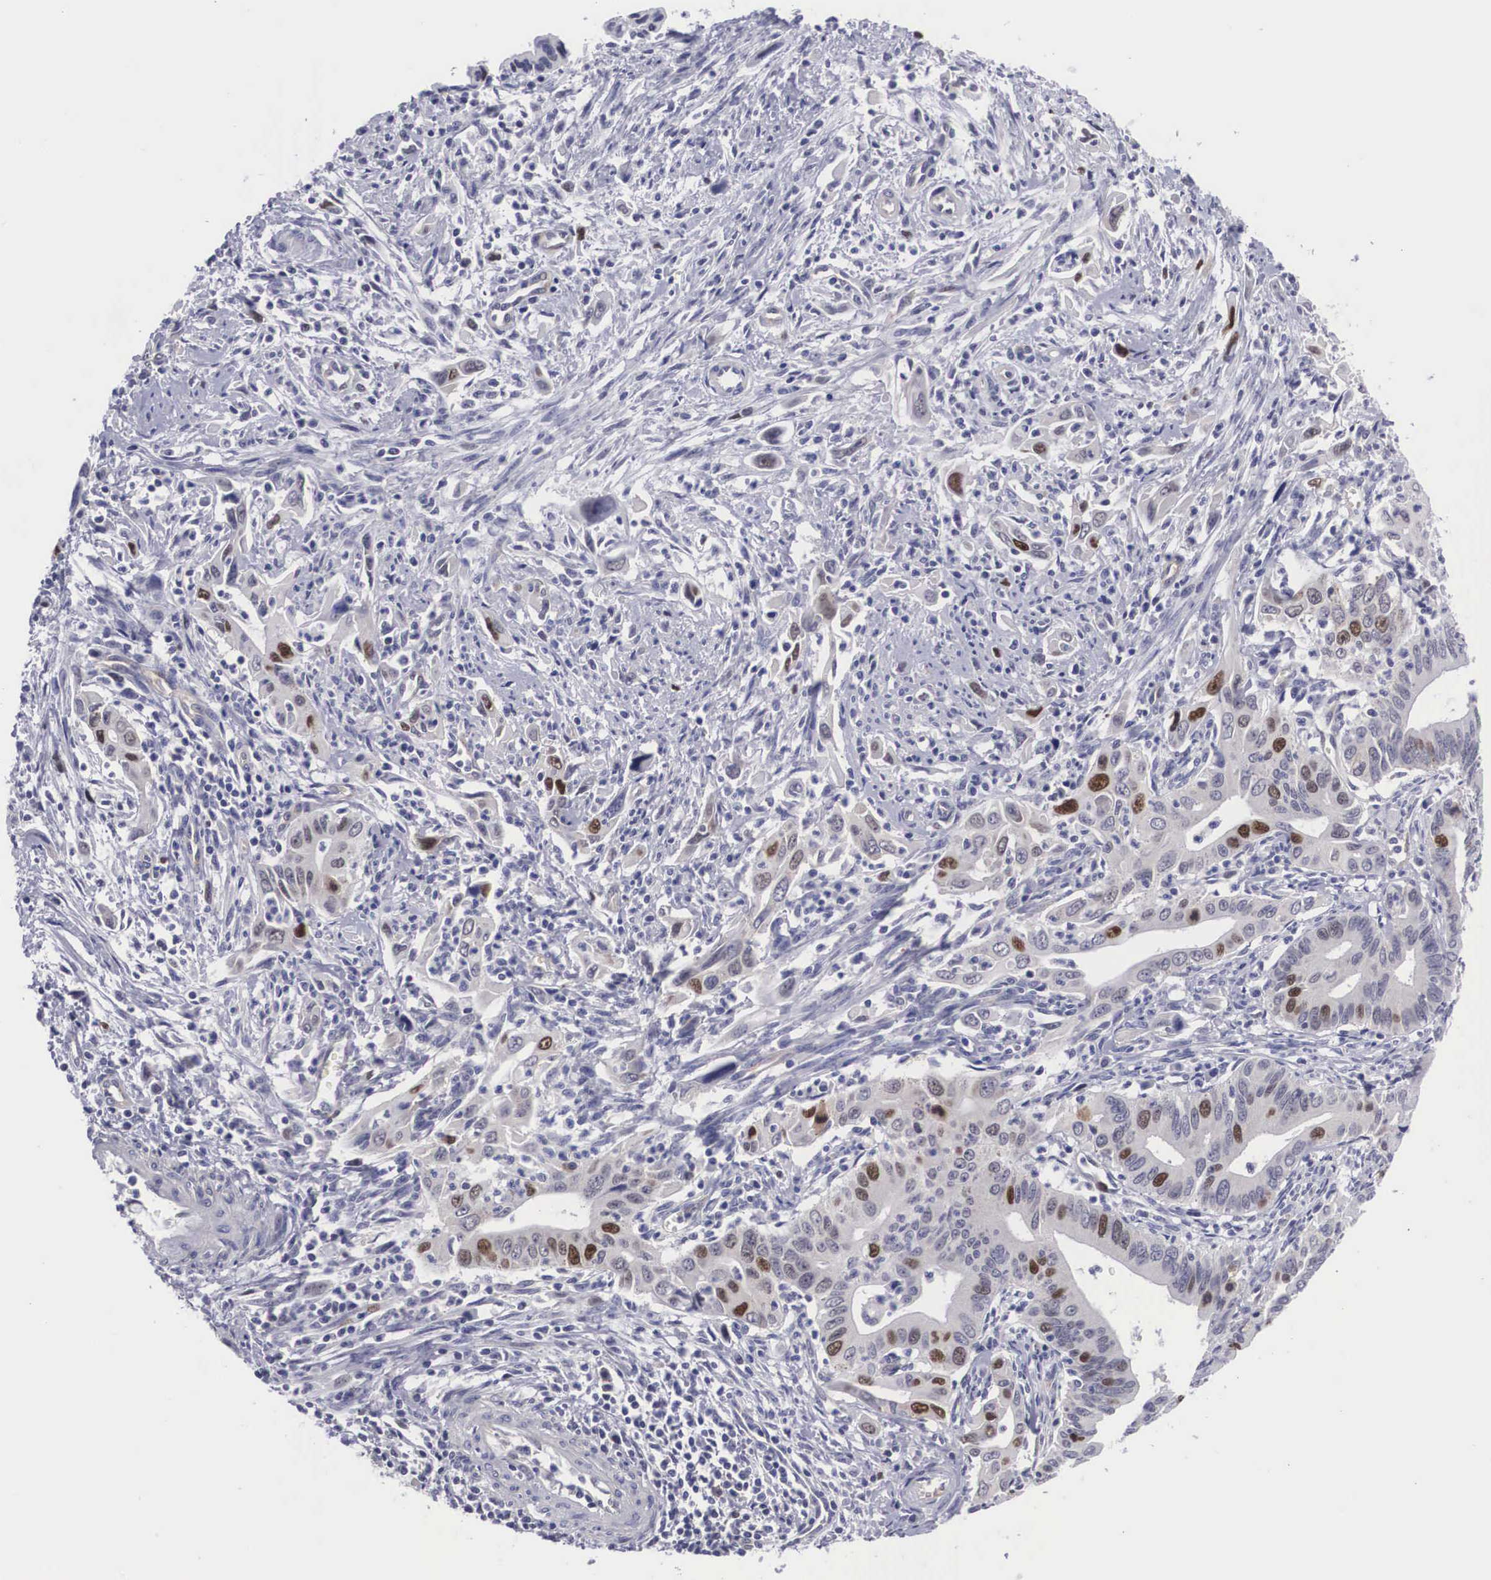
{"staining": {"intensity": "moderate", "quantity": "<25%", "location": "nuclear"}, "tissue": "cervical cancer", "cell_type": "Tumor cells", "image_type": "cancer", "snomed": [{"axis": "morphology", "description": "Normal tissue, NOS"}, {"axis": "morphology", "description": "Adenocarcinoma, NOS"}, {"axis": "topography", "description": "Cervix"}], "caption": "A brown stain highlights moderate nuclear positivity of a protein in human cervical adenocarcinoma tumor cells.", "gene": "MAST4", "patient": {"sex": "female", "age": 34}}